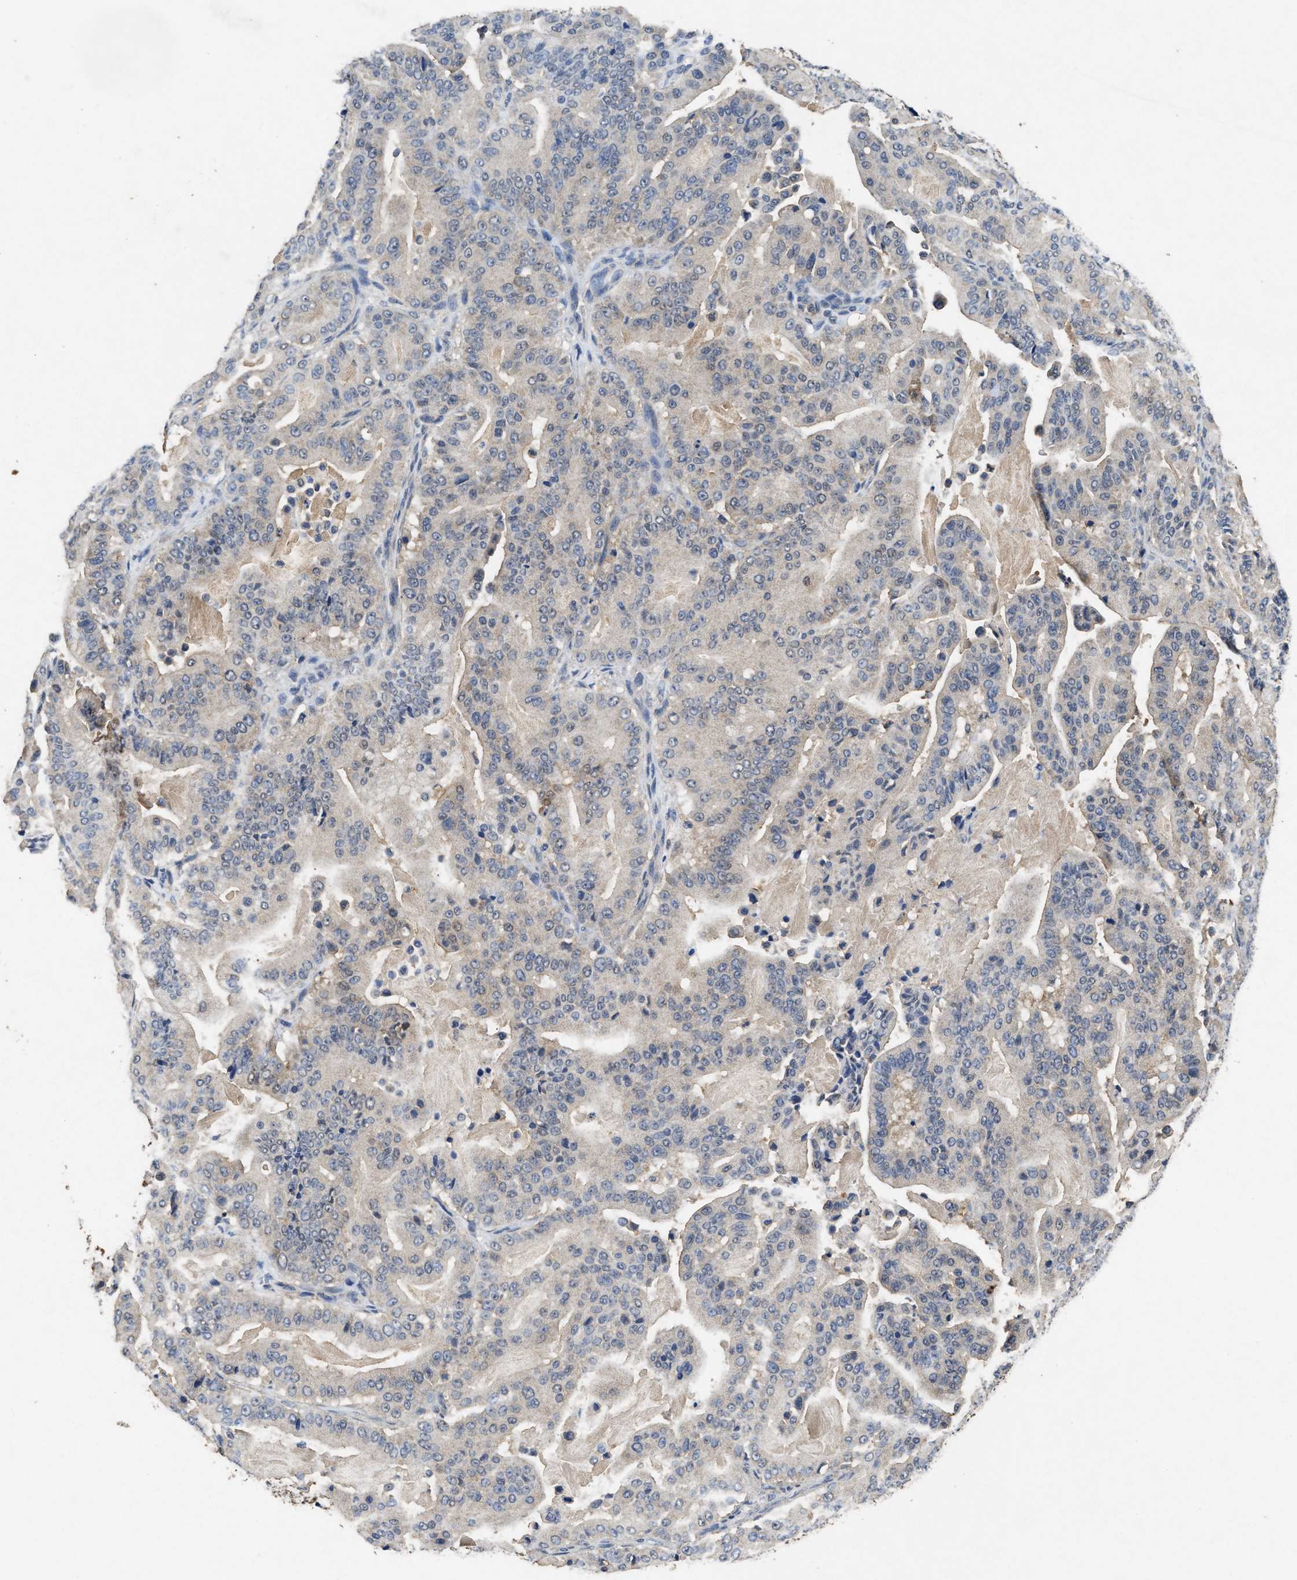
{"staining": {"intensity": "weak", "quantity": "<25%", "location": "cytoplasmic/membranous"}, "tissue": "pancreatic cancer", "cell_type": "Tumor cells", "image_type": "cancer", "snomed": [{"axis": "morphology", "description": "Adenocarcinoma, NOS"}, {"axis": "topography", "description": "Pancreas"}], "caption": "This is a image of immunohistochemistry (IHC) staining of pancreatic adenocarcinoma, which shows no positivity in tumor cells.", "gene": "ACAT2", "patient": {"sex": "male", "age": 63}}